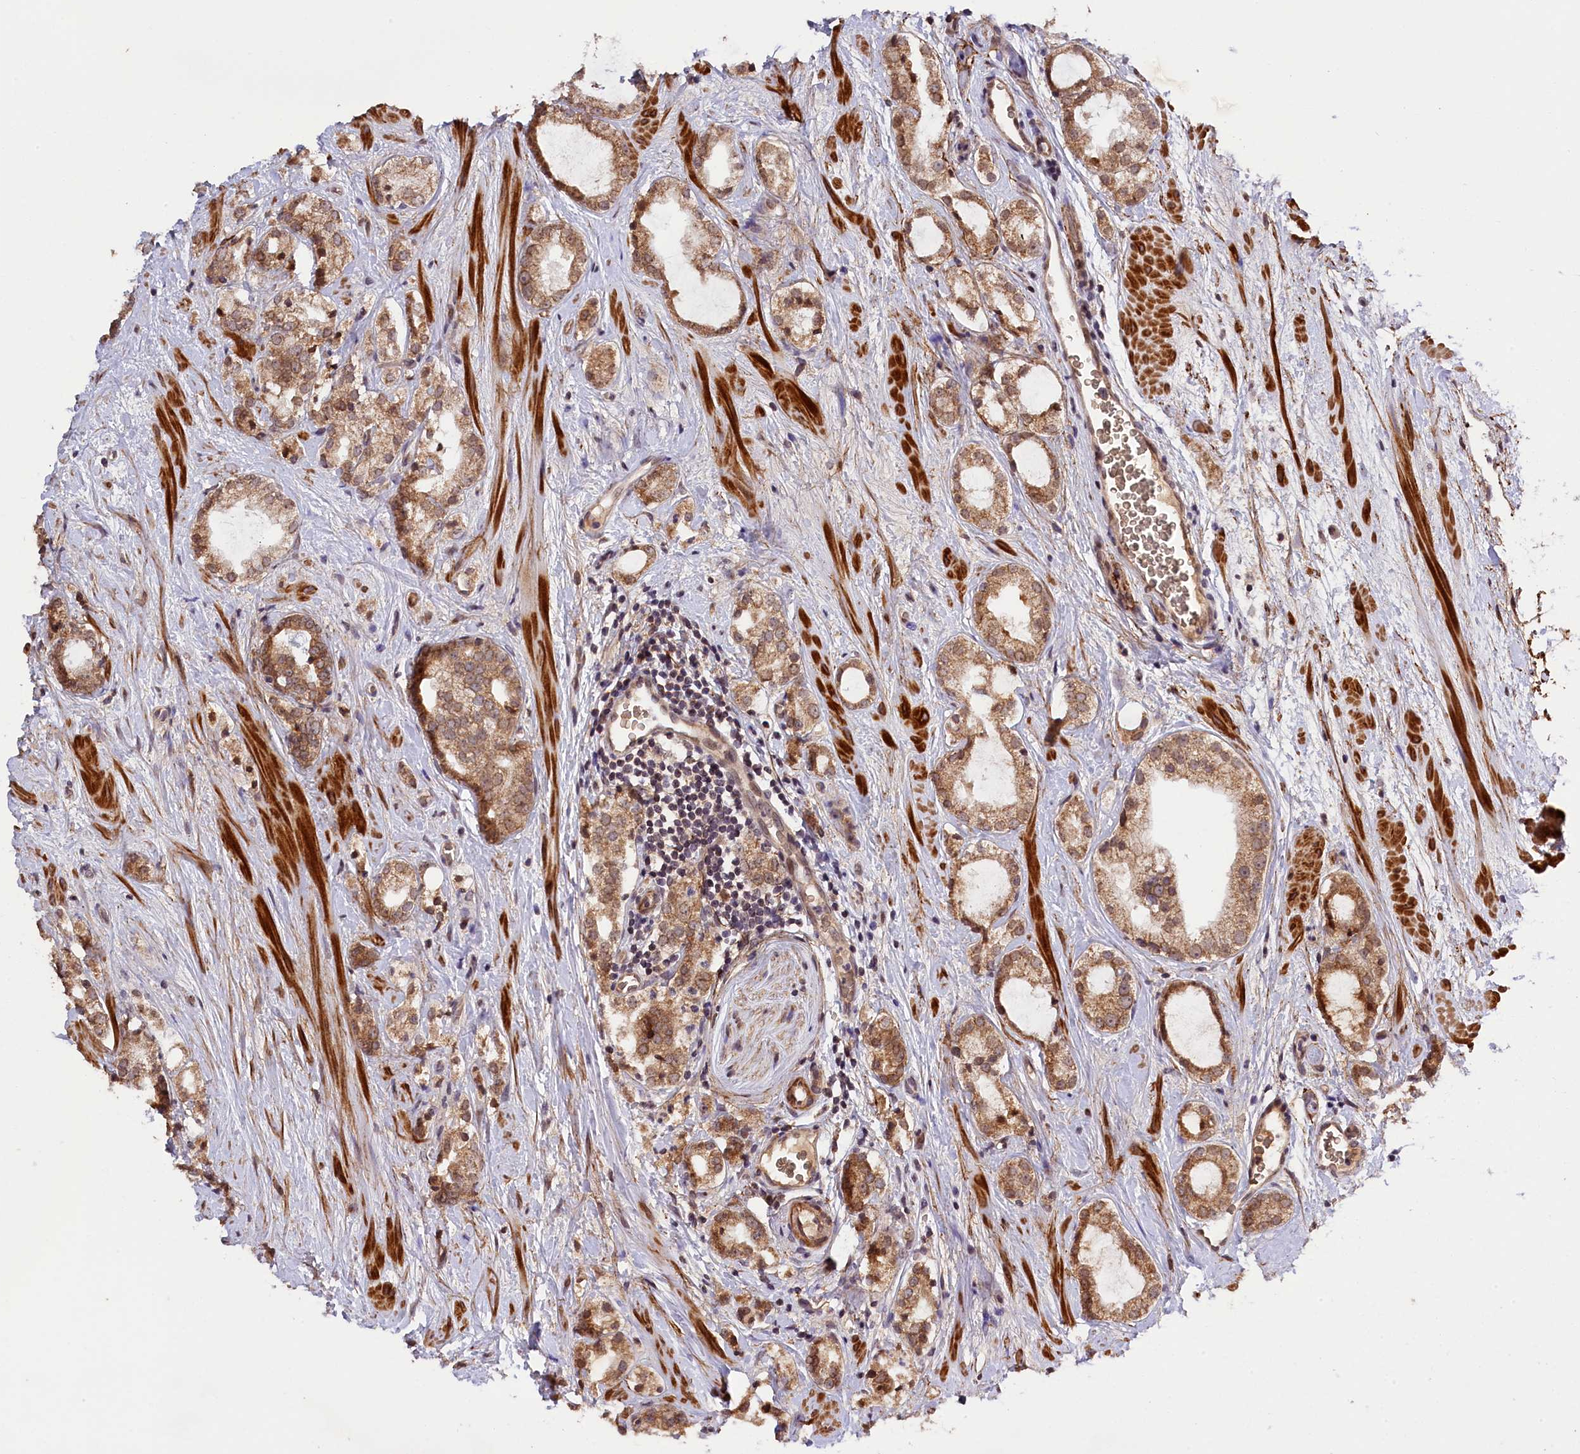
{"staining": {"intensity": "moderate", "quantity": "25%-75%", "location": "cytoplasmic/membranous"}, "tissue": "prostate cancer", "cell_type": "Tumor cells", "image_type": "cancer", "snomed": [{"axis": "morphology", "description": "Adenocarcinoma, High grade"}, {"axis": "topography", "description": "Prostate"}], "caption": "Prostate cancer stained with DAB (3,3'-diaminobenzidine) immunohistochemistry (IHC) displays medium levels of moderate cytoplasmic/membranous staining in approximately 25%-75% of tumor cells. (Brightfield microscopy of DAB IHC at high magnification).", "gene": "ZNF480", "patient": {"sex": "male", "age": 64}}